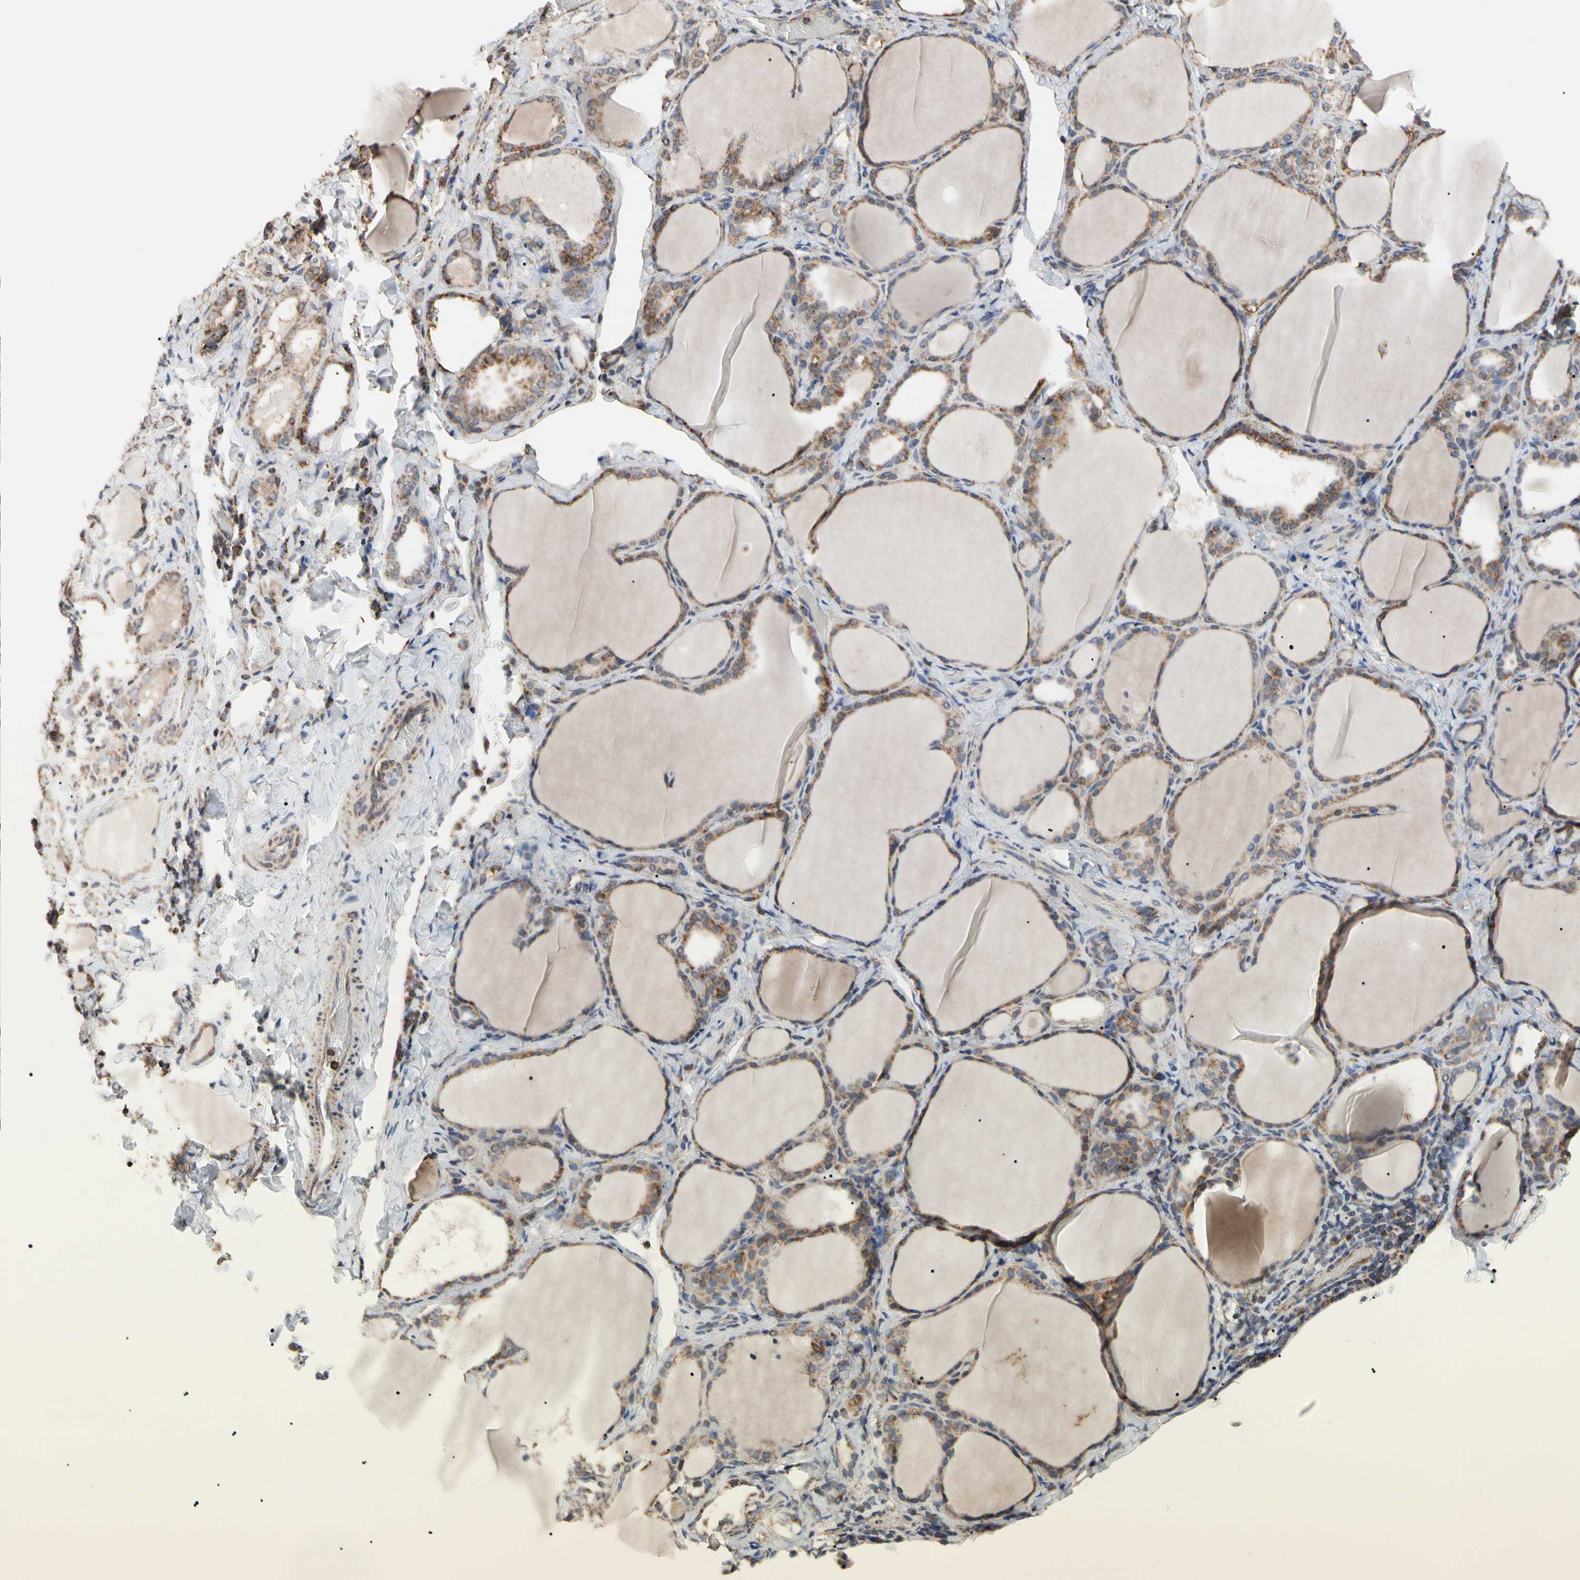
{"staining": {"intensity": "strong", "quantity": ">75%", "location": "cytoplasmic/membranous"}, "tissue": "thyroid gland", "cell_type": "Glandular cells", "image_type": "normal", "snomed": [{"axis": "morphology", "description": "Normal tissue, NOS"}, {"axis": "morphology", "description": "Papillary adenocarcinoma, NOS"}, {"axis": "topography", "description": "Thyroid gland"}], "caption": "Thyroid gland stained with a brown dye displays strong cytoplasmic/membranous positive positivity in about >75% of glandular cells.", "gene": "FAM110B", "patient": {"sex": "female", "age": 30}}